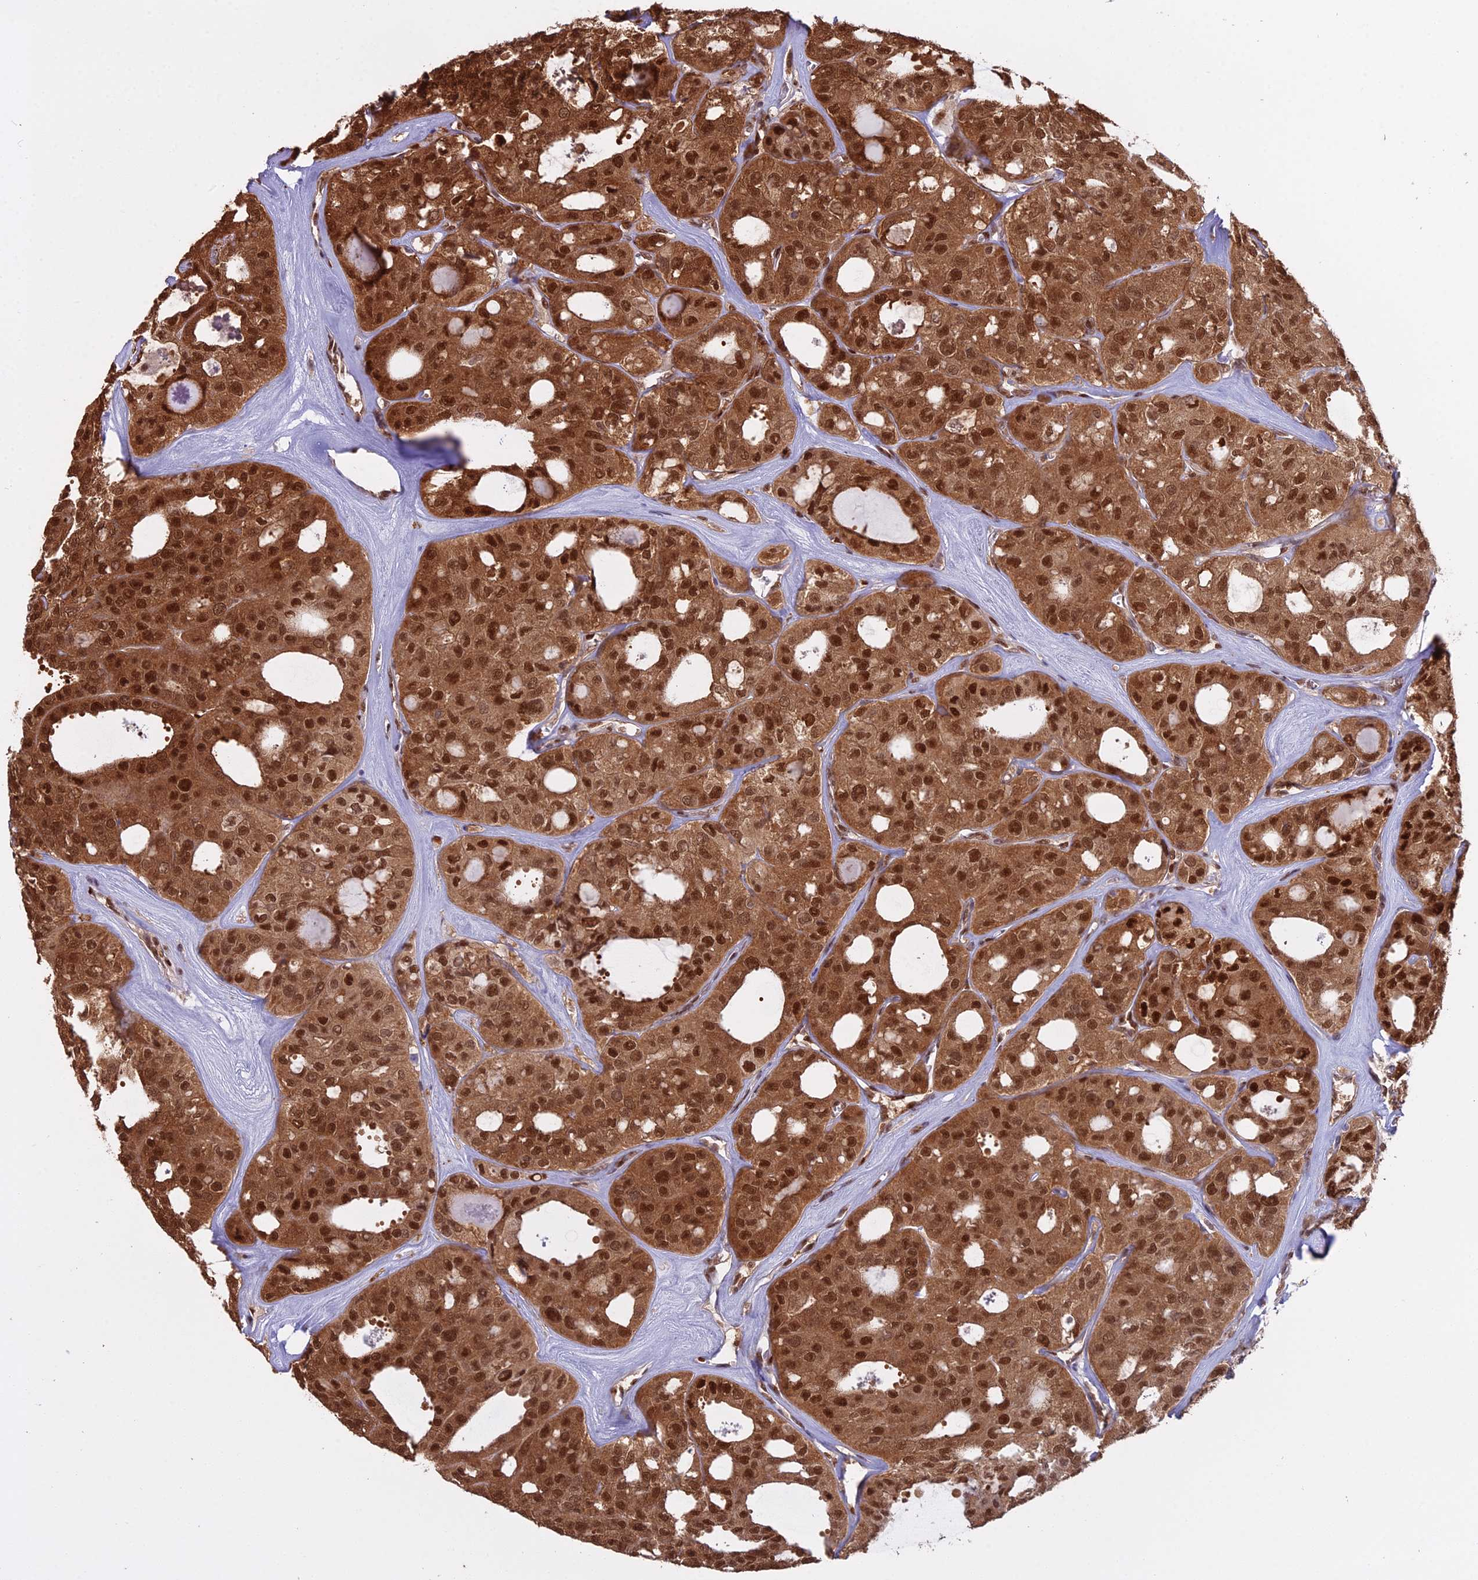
{"staining": {"intensity": "strong", "quantity": ">75%", "location": "cytoplasmic/membranous,nuclear"}, "tissue": "thyroid cancer", "cell_type": "Tumor cells", "image_type": "cancer", "snomed": [{"axis": "morphology", "description": "Follicular adenoma carcinoma, NOS"}, {"axis": "topography", "description": "Thyroid gland"}], "caption": "A brown stain labels strong cytoplasmic/membranous and nuclear staining of a protein in human follicular adenoma carcinoma (thyroid) tumor cells.", "gene": "NPEPL1", "patient": {"sex": "male", "age": 75}}